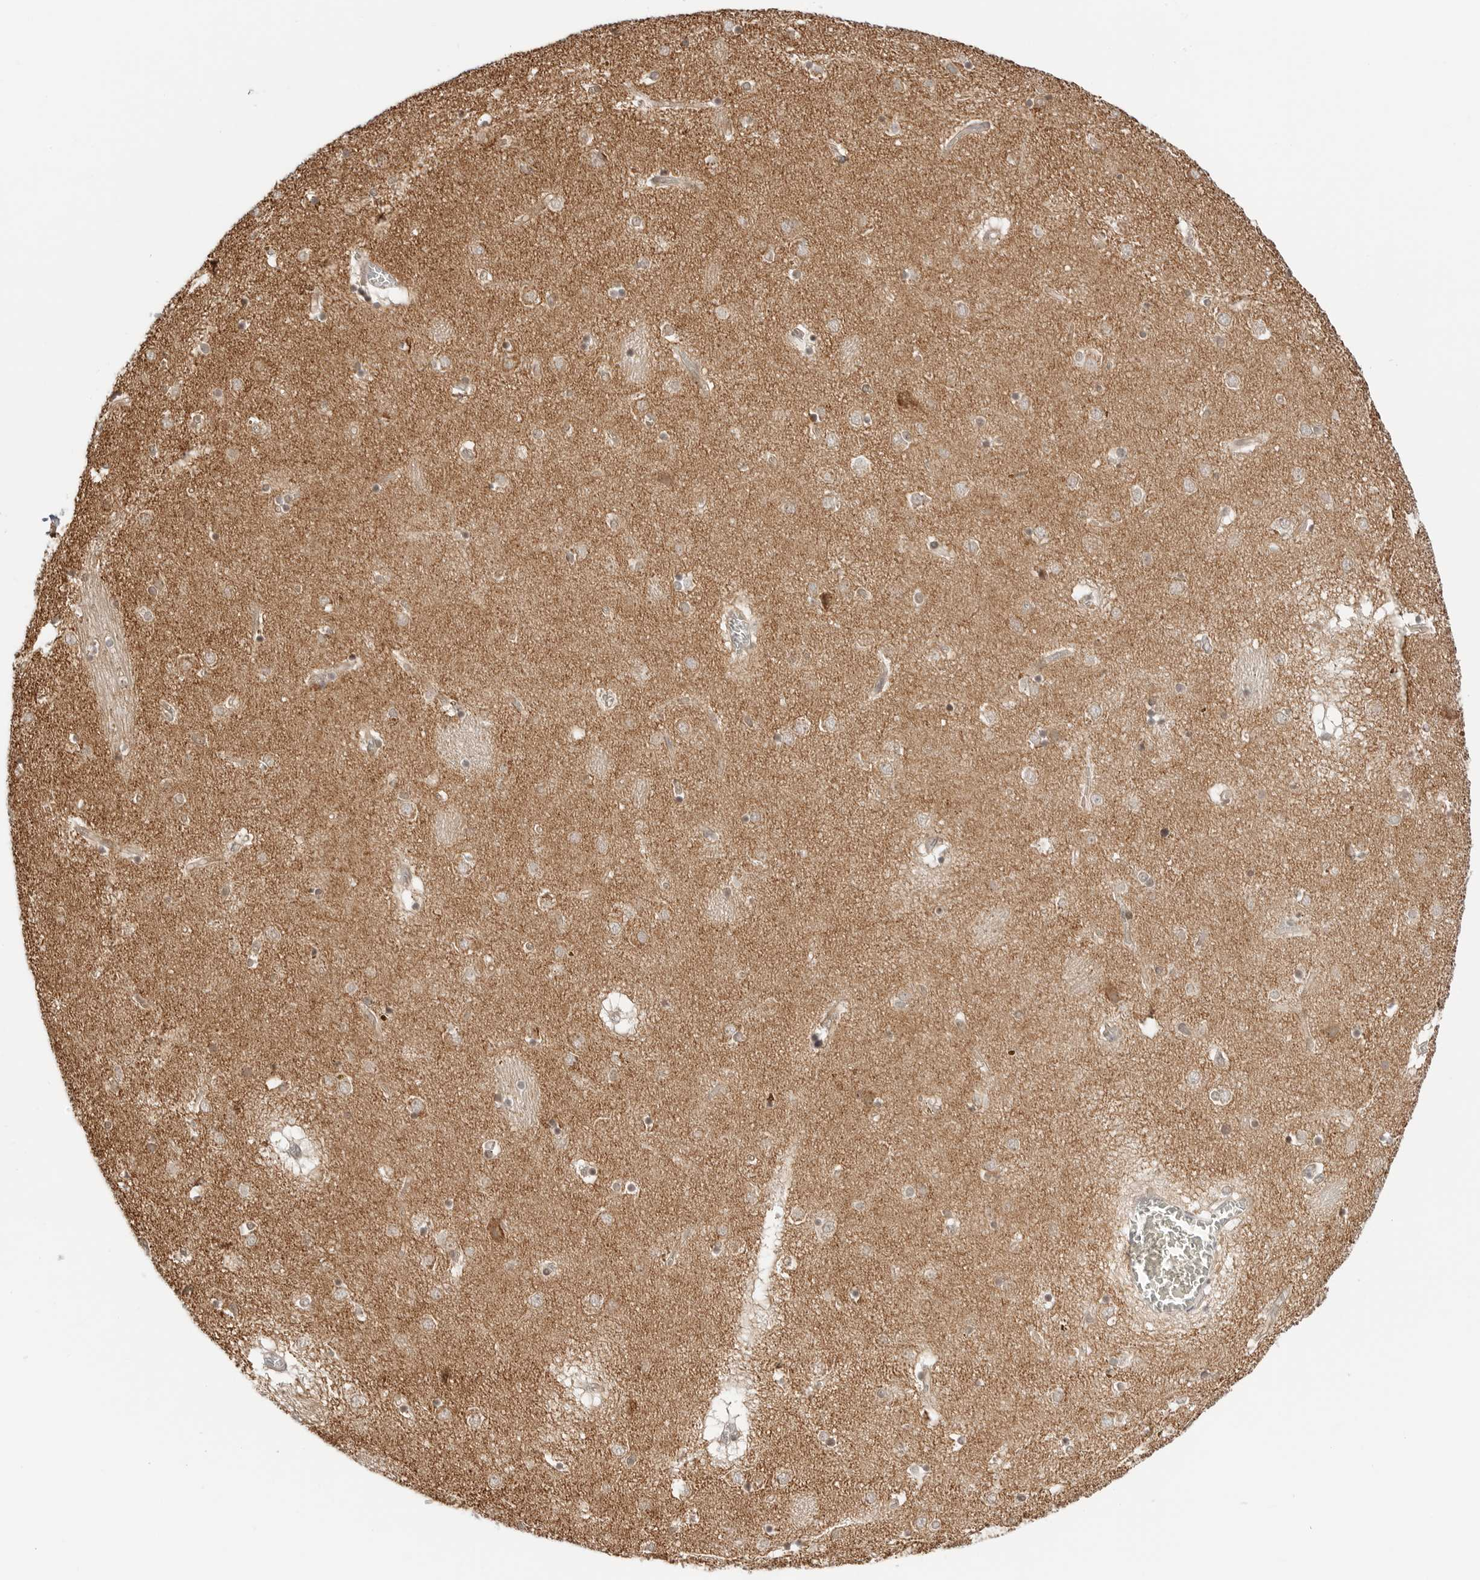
{"staining": {"intensity": "moderate", "quantity": "25%-75%", "location": "cytoplasmic/membranous"}, "tissue": "caudate", "cell_type": "Glial cells", "image_type": "normal", "snomed": [{"axis": "morphology", "description": "Normal tissue, NOS"}, {"axis": "topography", "description": "Lateral ventricle wall"}], "caption": "Immunohistochemical staining of normal human caudate exhibits moderate cytoplasmic/membranous protein staining in about 25%-75% of glial cells.", "gene": "POLR3GL", "patient": {"sex": "male", "age": 70}}